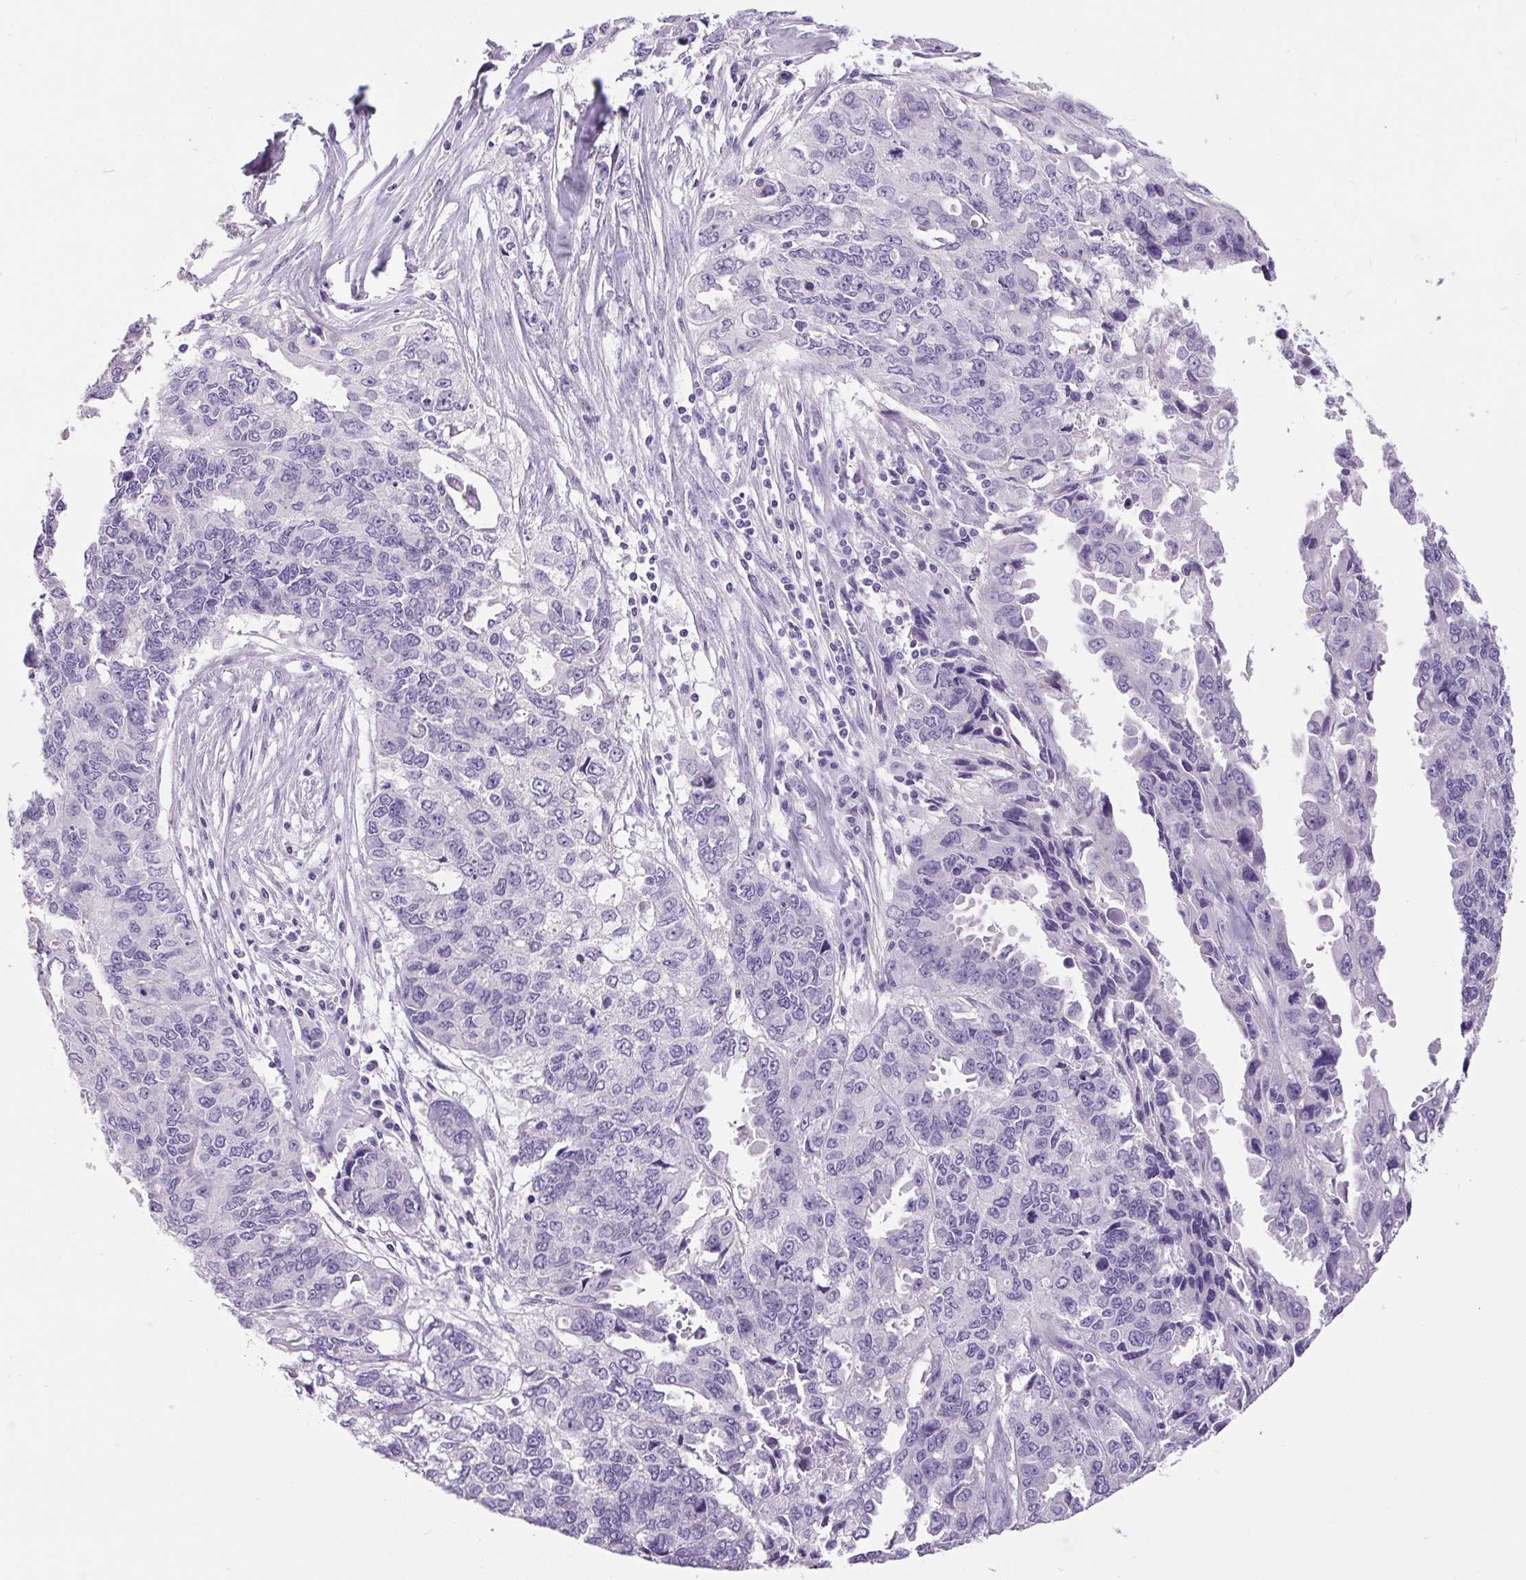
{"staining": {"intensity": "negative", "quantity": "none", "location": "none"}, "tissue": "endometrial cancer", "cell_type": "Tumor cells", "image_type": "cancer", "snomed": [{"axis": "morphology", "description": "Adenocarcinoma, NOS"}, {"axis": "topography", "description": "Uterus"}], "caption": "Immunohistochemistry image of neoplastic tissue: human endometrial cancer stained with DAB demonstrates no significant protein positivity in tumor cells.", "gene": "CHGA", "patient": {"sex": "female", "age": 79}}